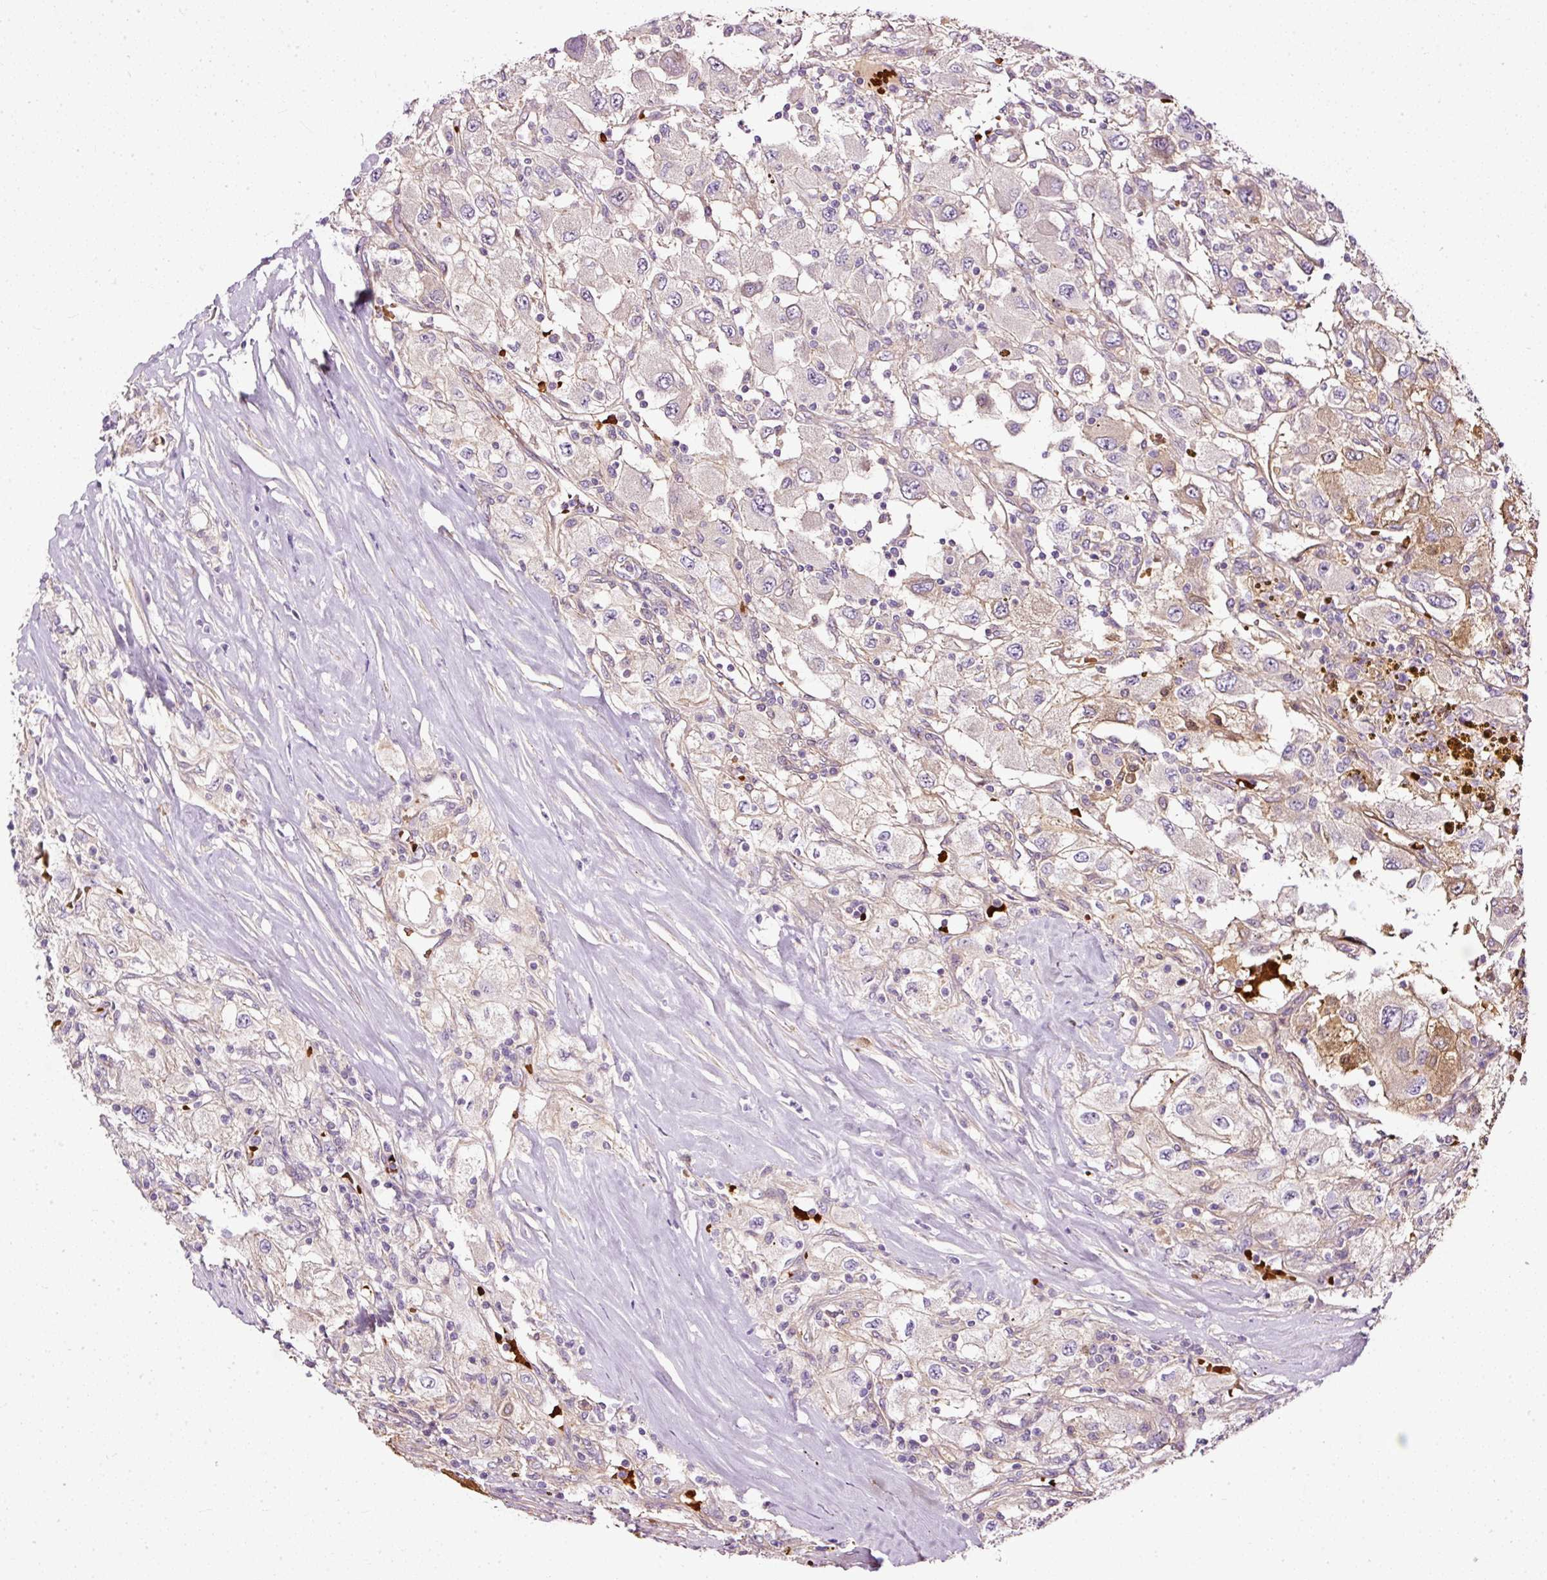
{"staining": {"intensity": "weak", "quantity": "<25%", "location": "cytoplasmic/membranous"}, "tissue": "renal cancer", "cell_type": "Tumor cells", "image_type": "cancer", "snomed": [{"axis": "morphology", "description": "Adenocarcinoma, NOS"}, {"axis": "topography", "description": "Kidney"}], "caption": "Tumor cells show no significant staining in adenocarcinoma (renal). (Brightfield microscopy of DAB immunohistochemistry (IHC) at high magnification).", "gene": "USHBP1", "patient": {"sex": "female", "age": 67}}